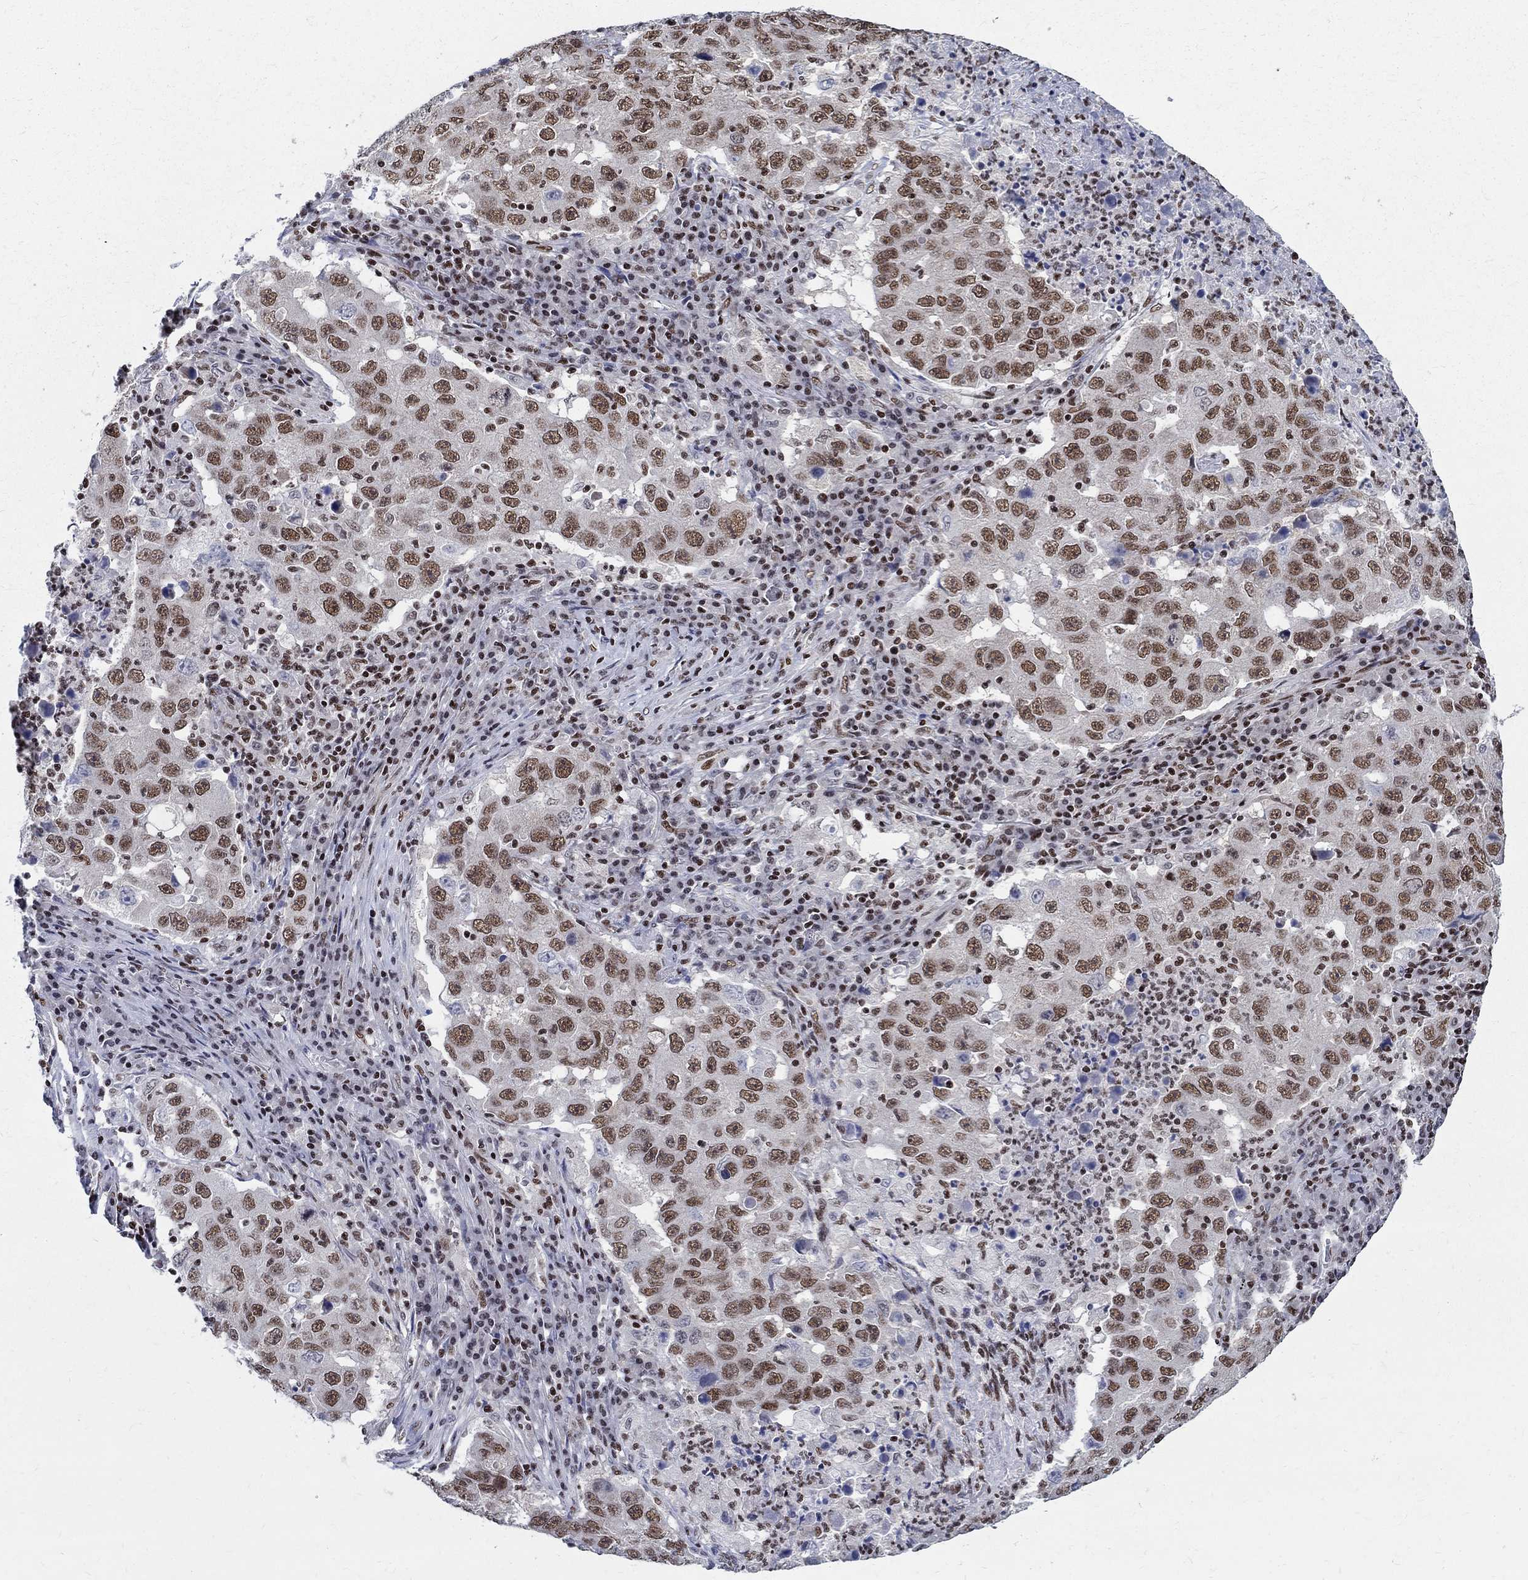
{"staining": {"intensity": "moderate", "quantity": ">75%", "location": "nuclear"}, "tissue": "lung cancer", "cell_type": "Tumor cells", "image_type": "cancer", "snomed": [{"axis": "morphology", "description": "Adenocarcinoma, NOS"}, {"axis": "topography", "description": "Lung"}], "caption": "Immunohistochemical staining of human adenocarcinoma (lung) exhibits medium levels of moderate nuclear positivity in approximately >75% of tumor cells.", "gene": "FBXO16", "patient": {"sex": "male", "age": 73}}